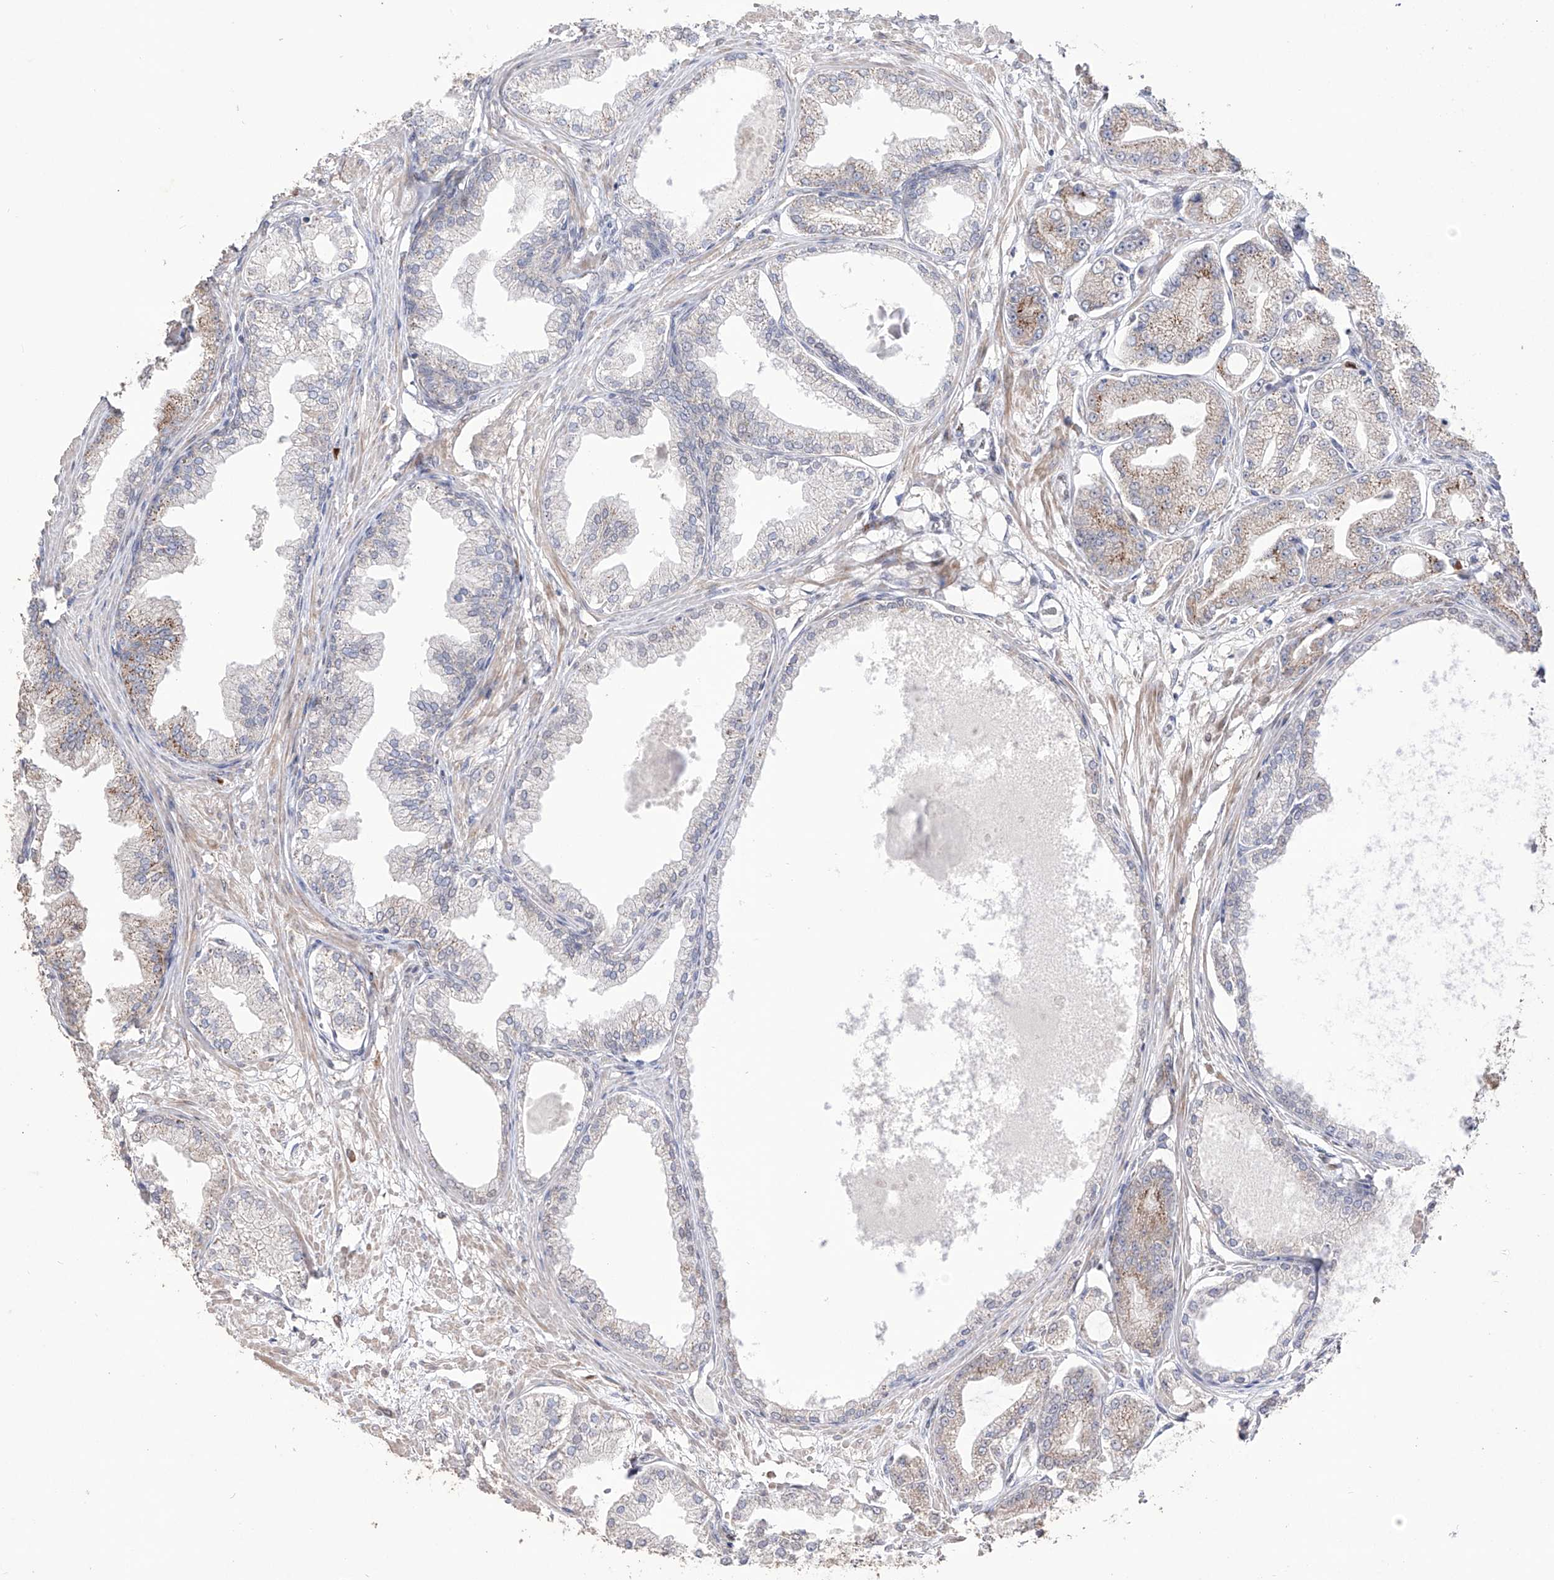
{"staining": {"intensity": "weak", "quantity": "25%-75%", "location": "cytoplasmic/membranous"}, "tissue": "prostate cancer", "cell_type": "Tumor cells", "image_type": "cancer", "snomed": [{"axis": "morphology", "description": "Adenocarcinoma, Low grade"}, {"axis": "topography", "description": "Prostate"}], "caption": "Low-grade adenocarcinoma (prostate) stained with a brown dye shows weak cytoplasmic/membranous positive expression in about 25%-75% of tumor cells.", "gene": "YKT6", "patient": {"sex": "male", "age": 63}}